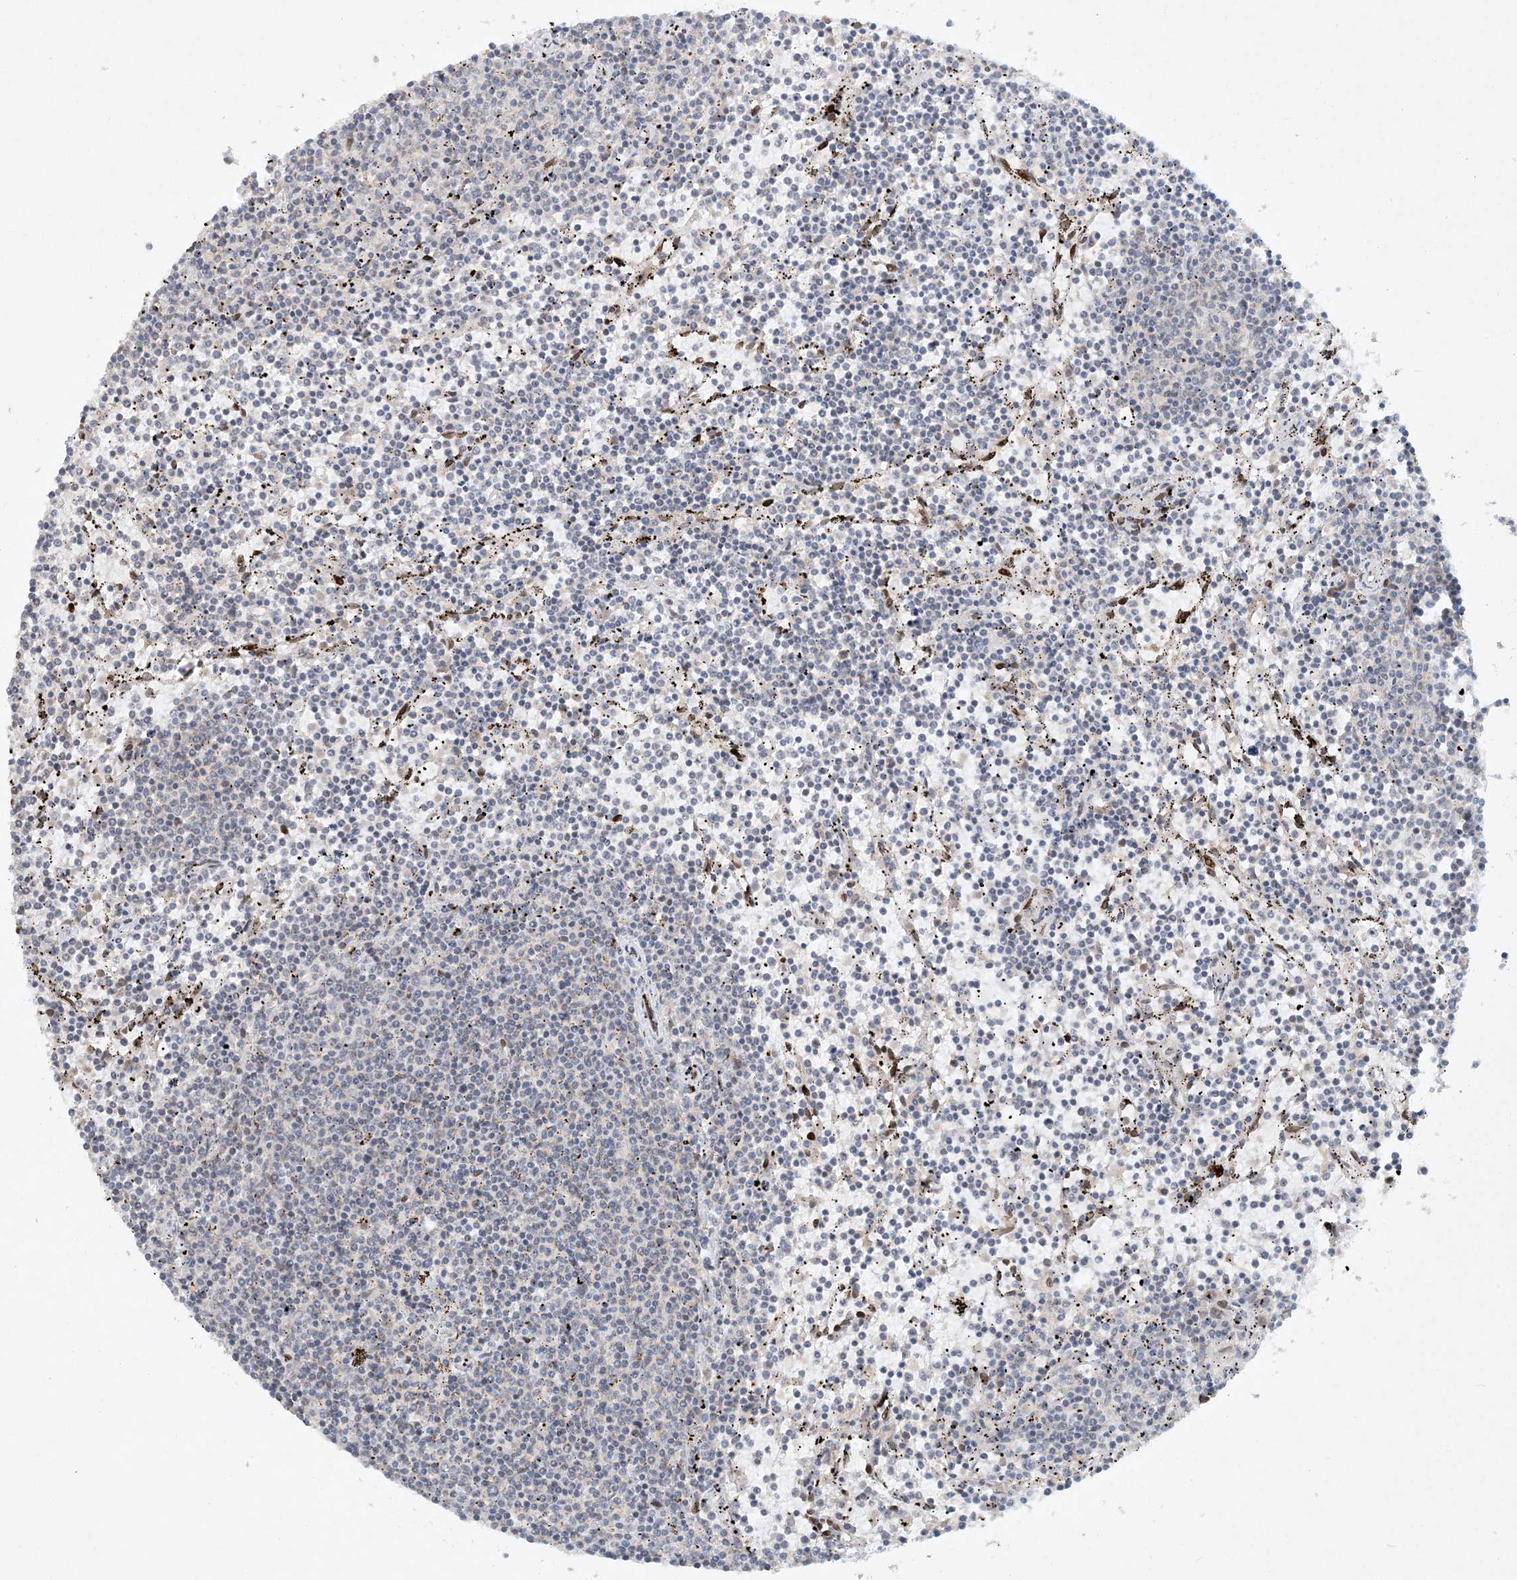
{"staining": {"intensity": "negative", "quantity": "none", "location": "none"}, "tissue": "lymphoma", "cell_type": "Tumor cells", "image_type": "cancer", "snomed": [{"axis": "morphology", "description": "Malignant lymphoma, non-Hodgkin's type, Low grade"}, {"axis": "topography", "description": "Spleen"}], "caption": "This is an IHC image of human malignant lymphoma, non-Hodgkin's type (low-grade). There is no positivity in tumor cells.", "gene": "SLC35A2", "patient": {"sex": "female", "age": 50}}